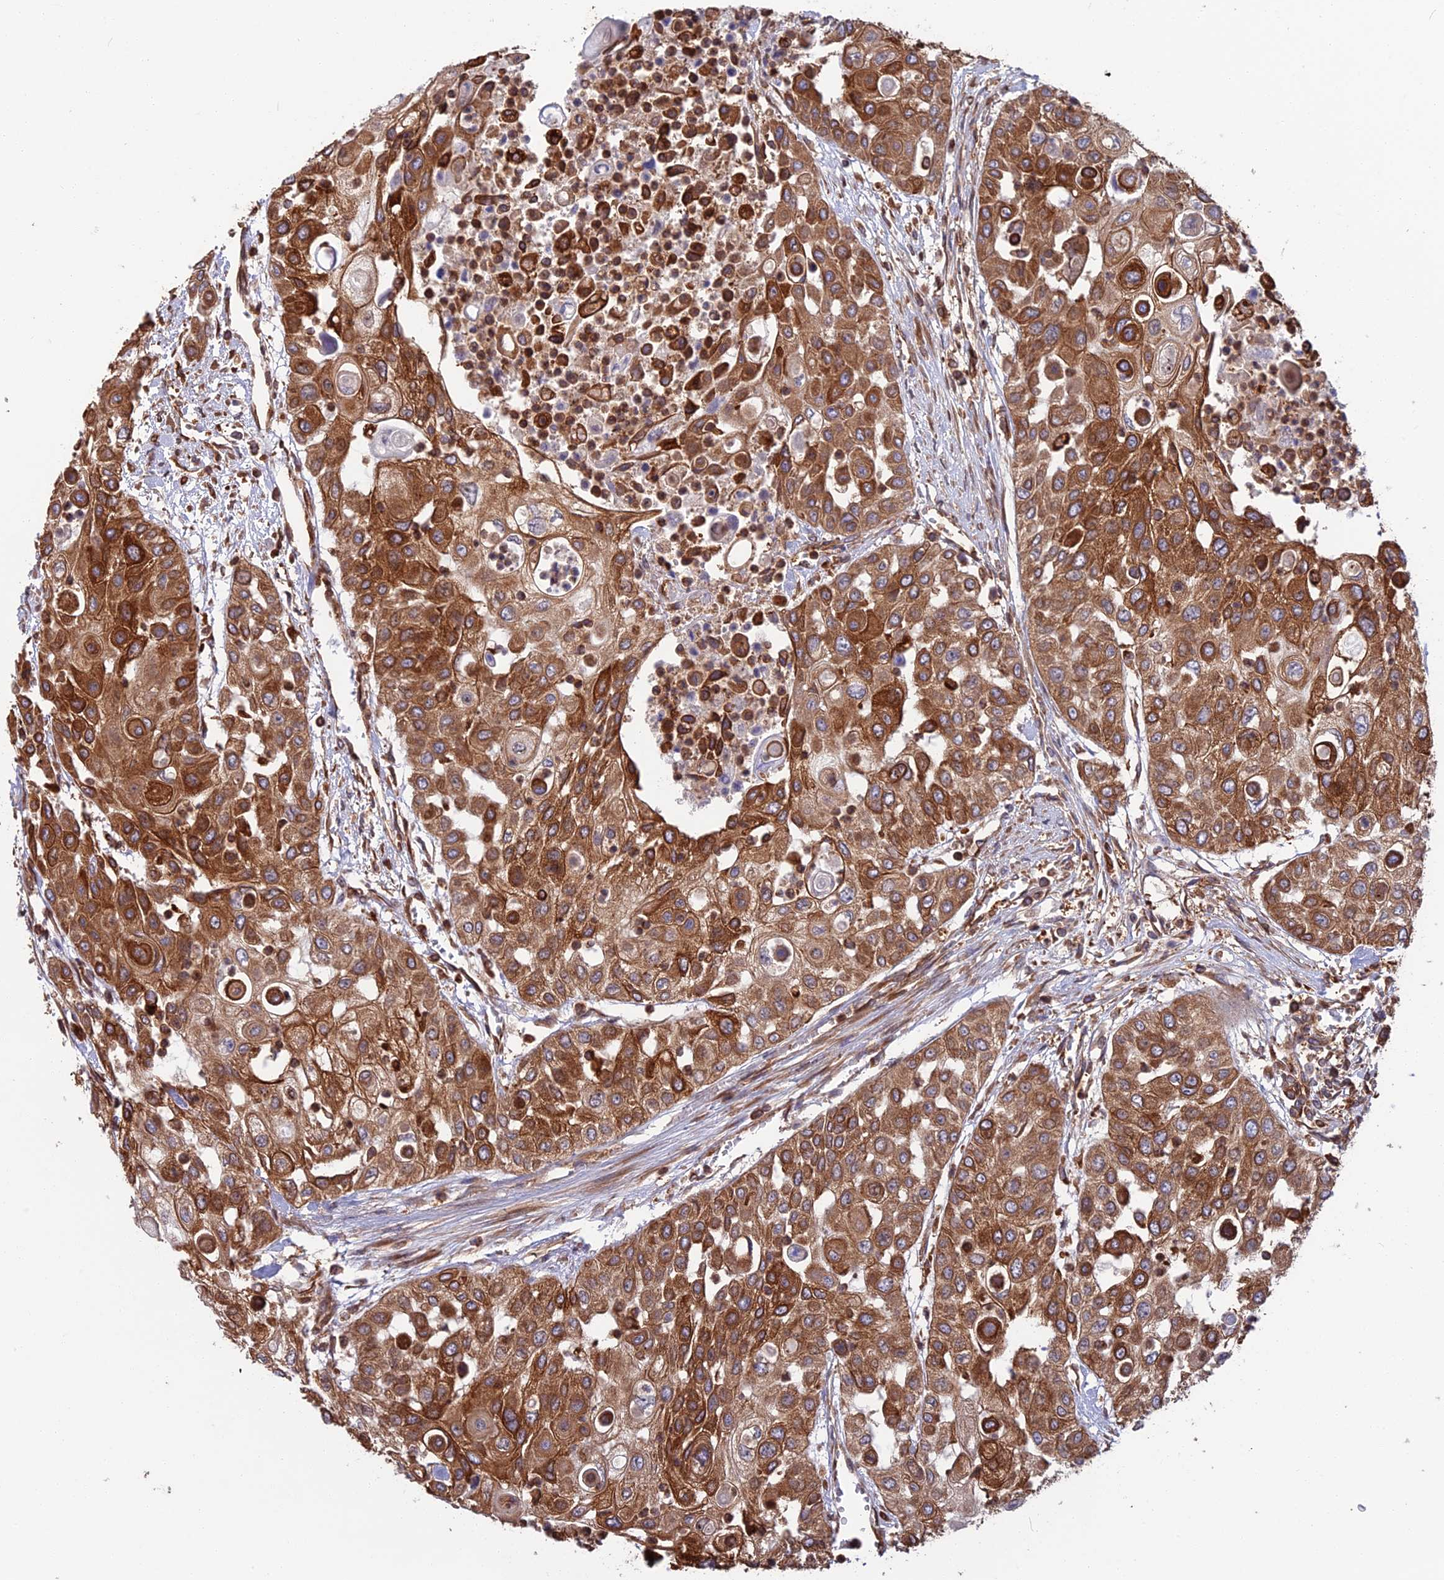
{"staining": {"intensity": "strong", "quantity": ">75%", "location": "cytoplasmic/membranous"}, "tissue": "urothelial cancer", "cell_type": "Tumor cells", "image_type": "cancer", "snomed": [{"axis": "morphology", "description": "Urothelial carcinoma, High grade"}, {"axis": "topography", "description": "Urinary bladder"}], "caption": "Strong cytoplasmic/membranous positivity for a protein is appreciated in approximately >75% of tumor cells of high-grade urothelial carcinoma using immunohistochemistry.", "gene": "WDR1", "patient": {"sex": "female", "age": 79}}